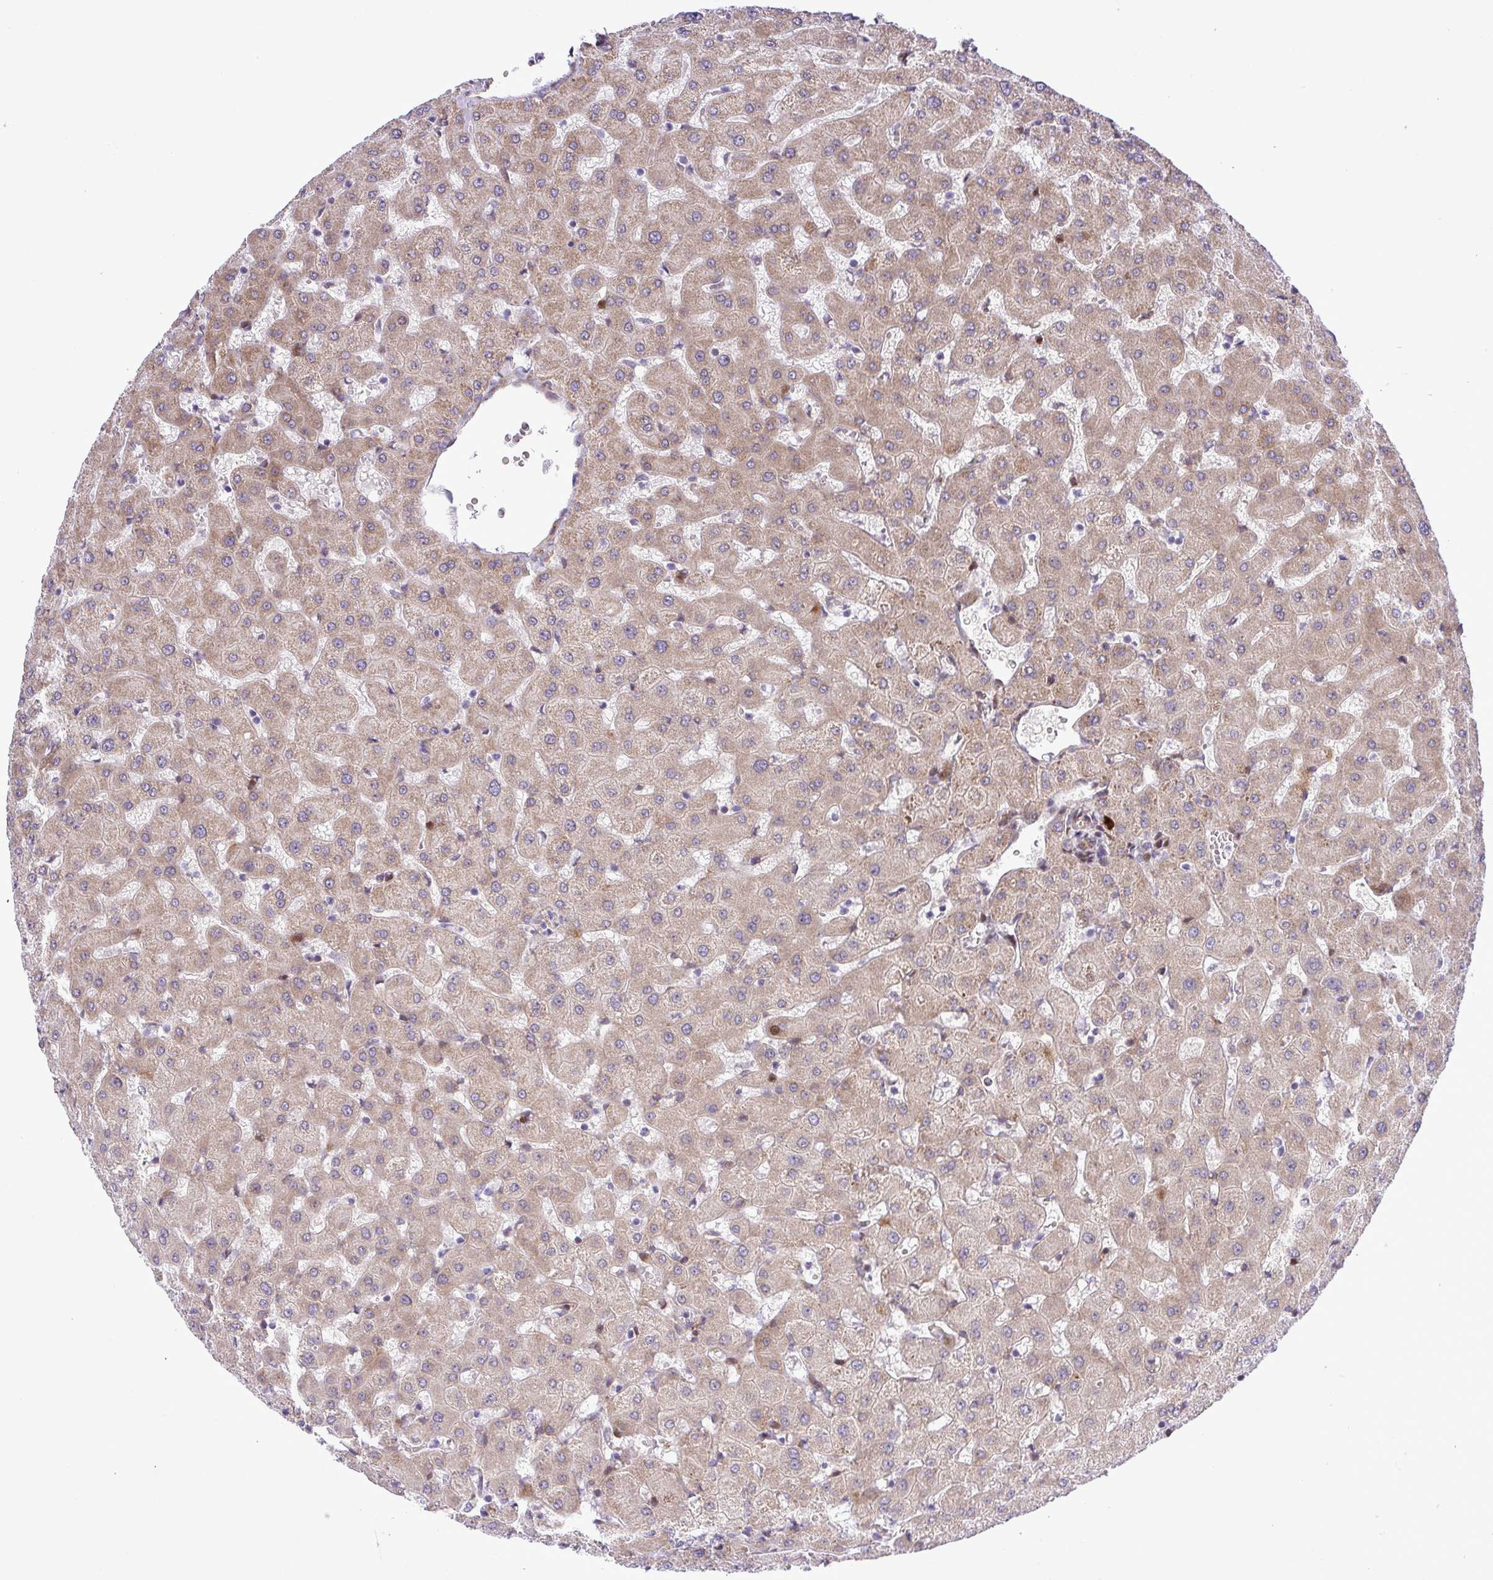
{"staining": {"intensity": "negative", "quantity": "none", "location": "none"}, "tissue": "liver", "cell_type": "Cholangiocytes", "image_type": "normal", "snomed": [{"axis": "morphology", "description": "Normal tissue, NOS"}, {"axis": "topography", "description": "Liver"}], "caption": "Immunohistochemistry (IHC) micrograph of normal liver: human liver stained with DAB reveals no significant protein staining in cholangiocytes. (DAB (3,3'-diaminobenzidine) IHC visualized using brightfield microscopy, high magnification).", "gene": "CASTOR2", "patient": {"sex": "female", "age": 63}}